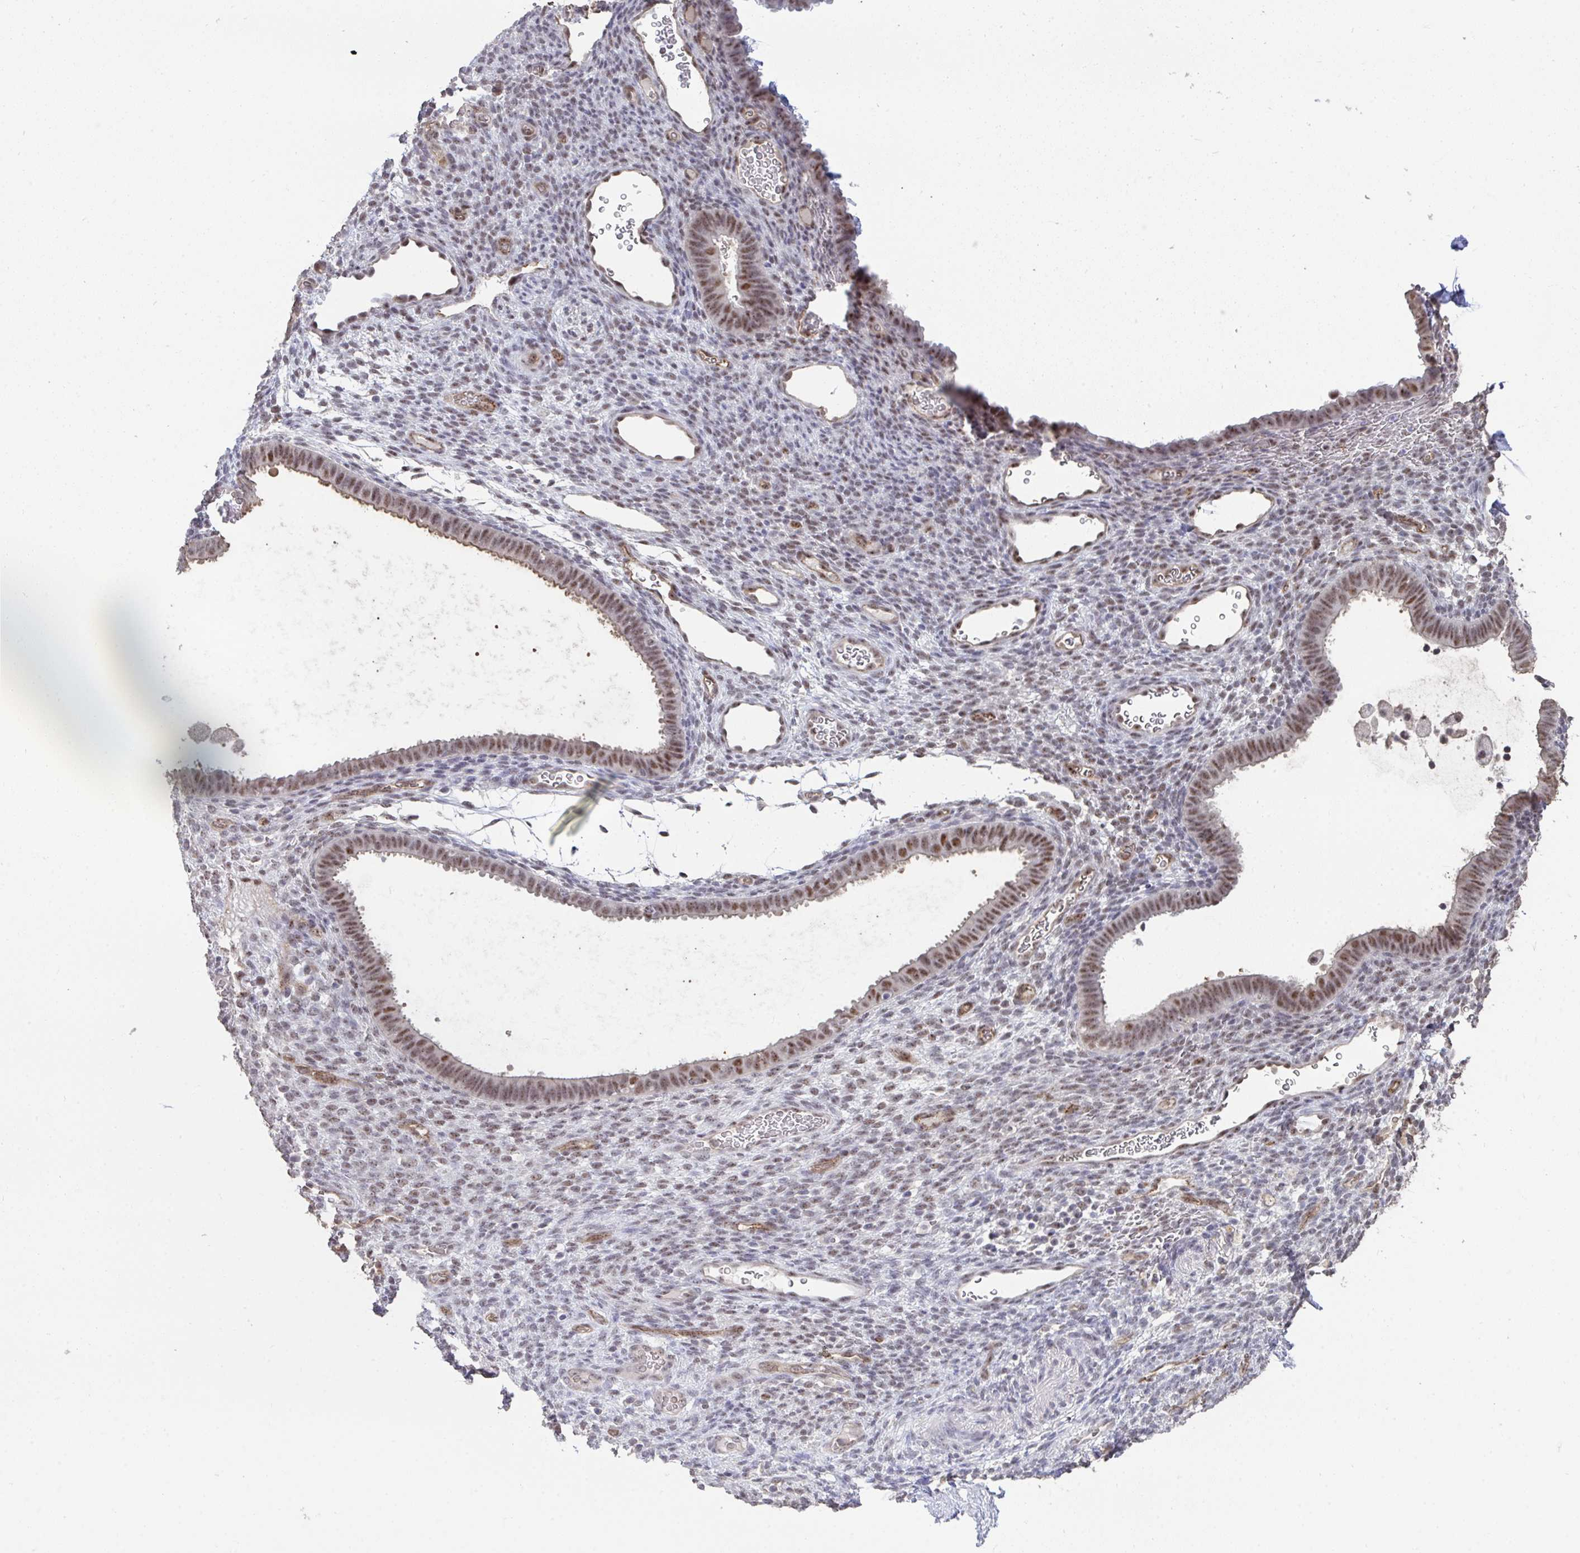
{"staining": {"intensity": "moderate", "quantity": "<25%", "location": "nuclear"}, "tissue": "endometrium", "cell_type": "Cells in endometrial stroma", "image_type": "normal", "snomed": [{"axis": "morphology", "description": "Normal tissue, NOS"}, {"axis": "topography", "description": "Endometrium"}], "caption": "Protein expression analysis of normal endometrium demonstrates moderate nuclear staining in about <25% of cells in endometrial stroma.", "gene": "SENP3", "patient": {"sex": "female", "age": 34}}